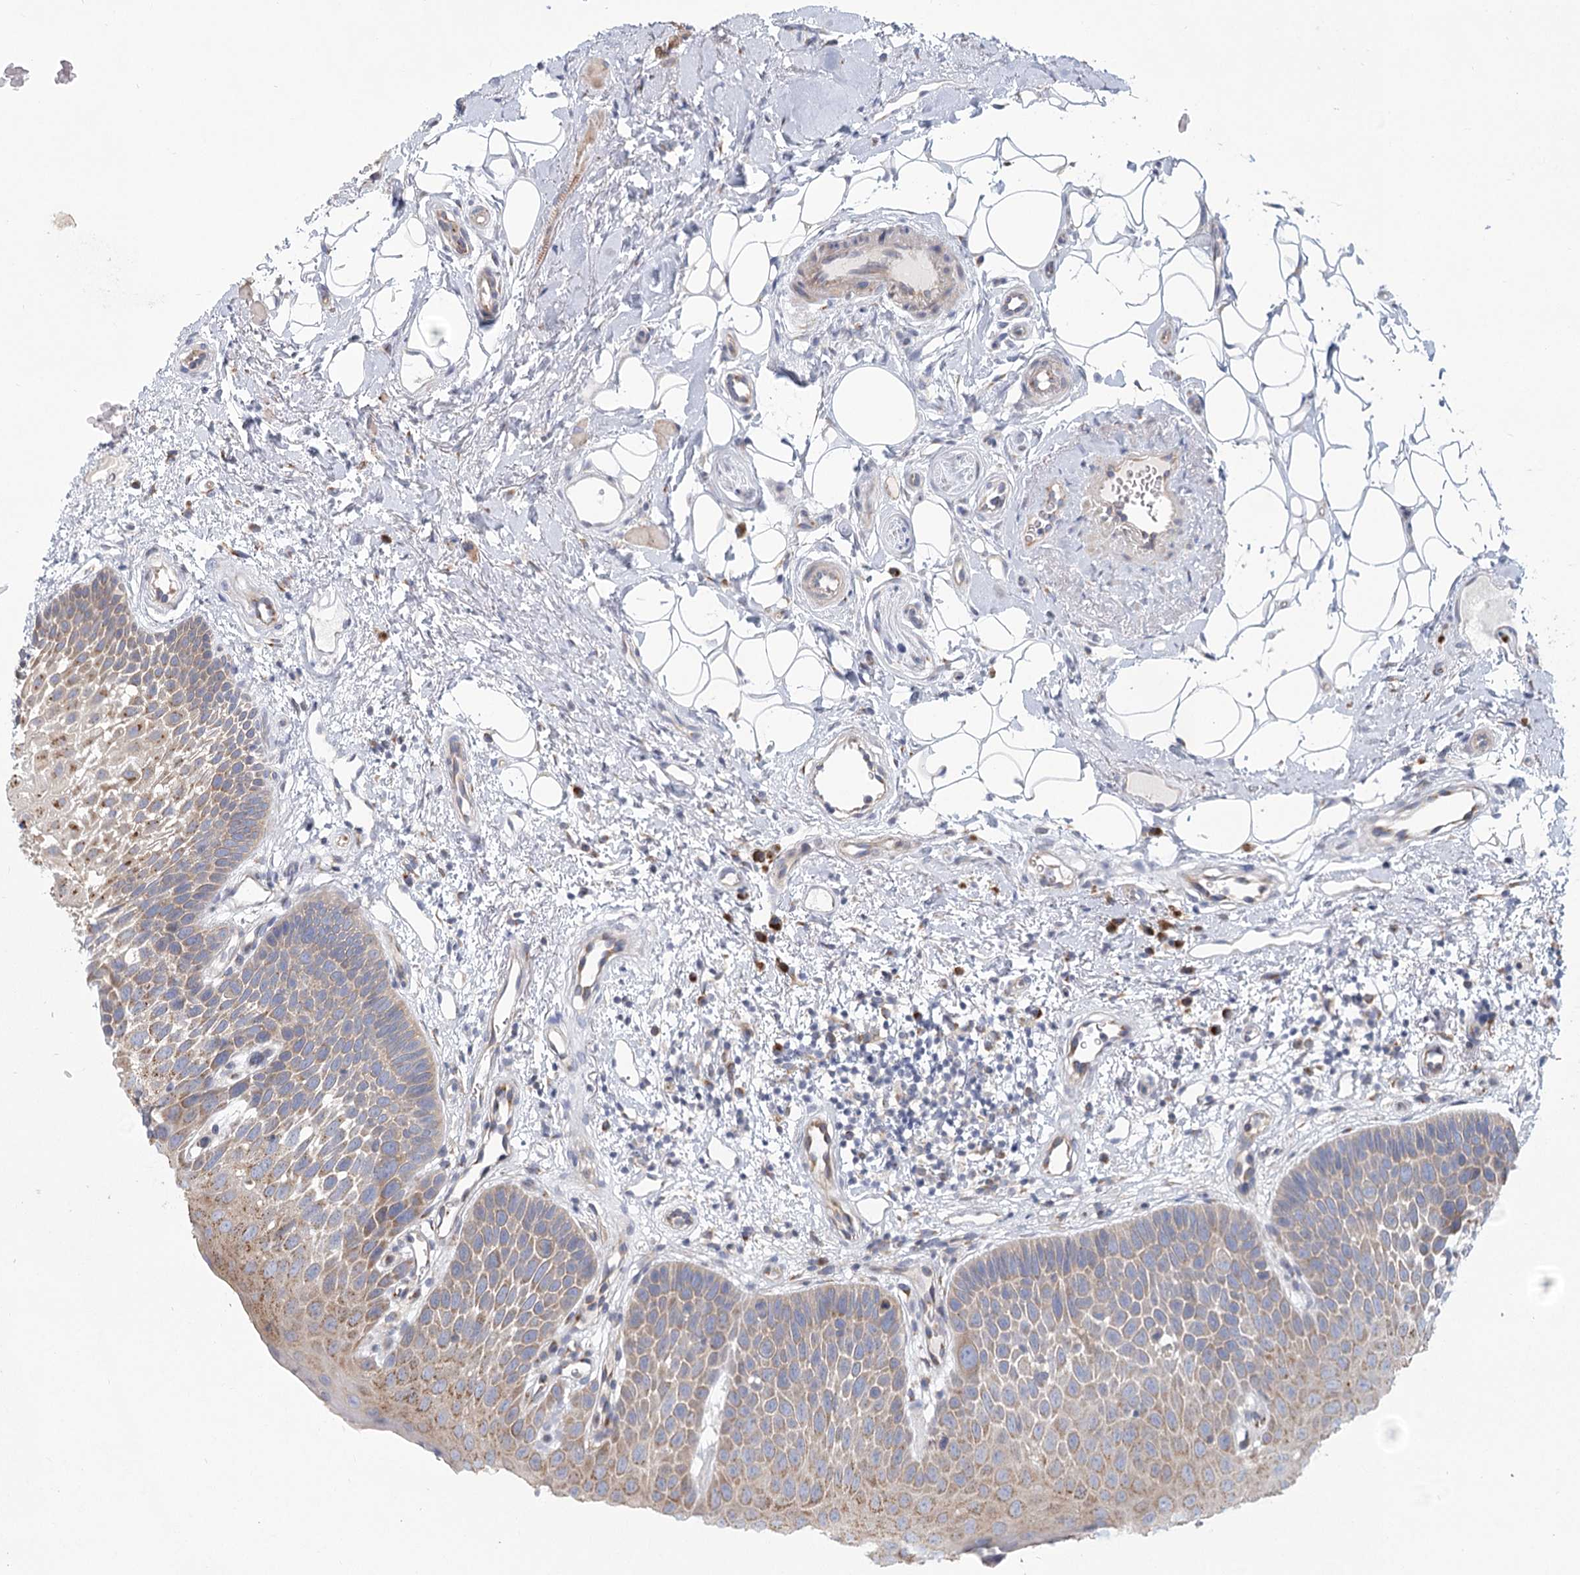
{"staining": {"intensity": "moderate", "quantity": ">75%", "location": "cytoplasmic/membranous"}, "tissue": "oral mucosa", "cell_type": "Squamous epithelial cells", "image_type": "normal", "snomed": [{"axis": "morphology", "description": "No evidence of malignacy"}, {"axis": "topography", "description": "Oral tissue"}, {"axis": "topography", "description": "Head-Neck"}], "caption": "An image showing moderate cytoplasmic/membranous expression in about >75% of squamous epithelial cells in normal oral mucosa, as visualized by brown immunohistochemical staining.", "gene": "CNTLN", "patient": {"sex": "male", "age": 68}}